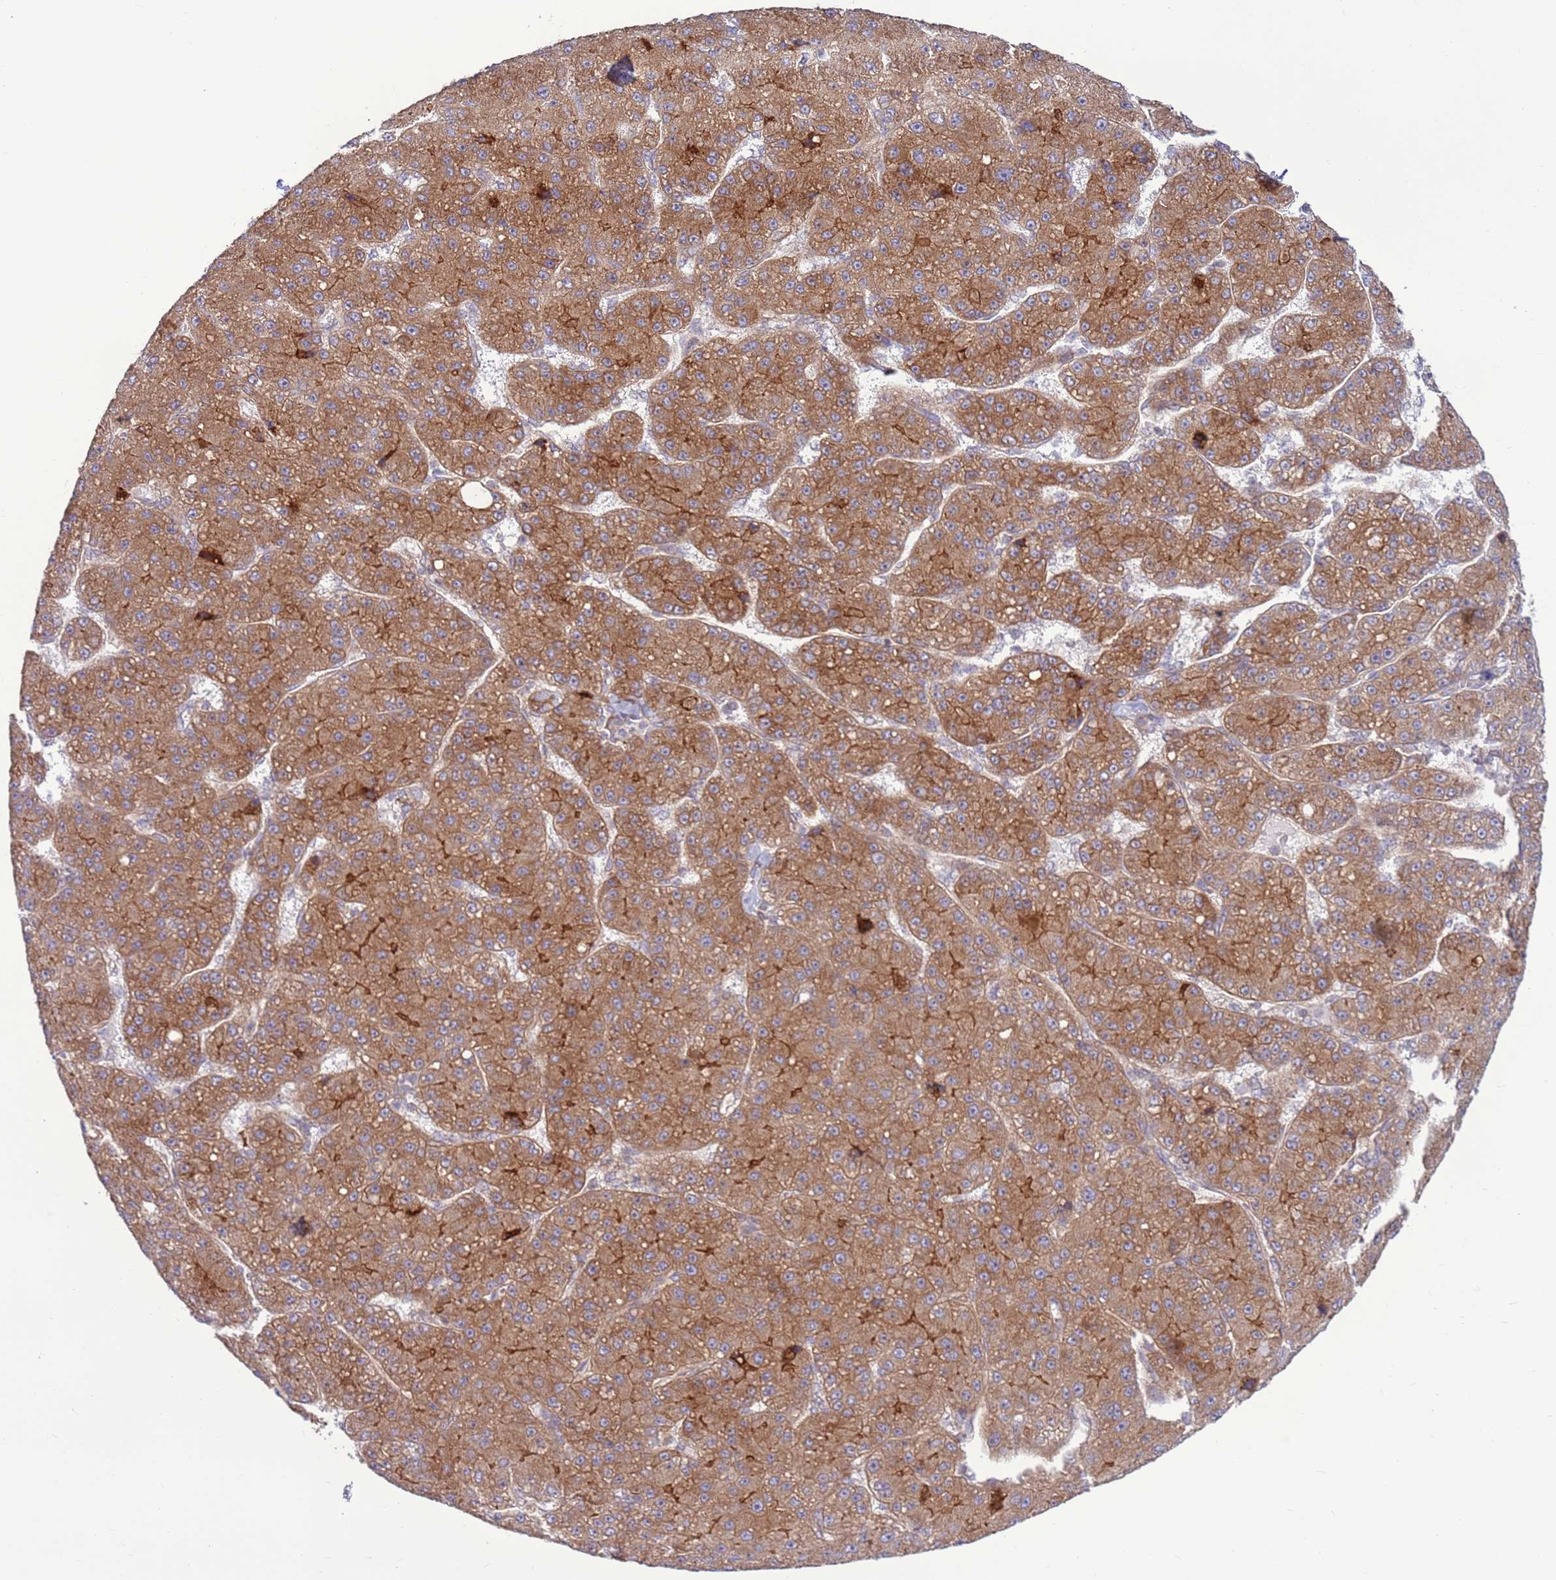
{"staining": {"intensity": "moderate", "quantity": ">75%", "location": "cytoplasmic/membranous"}, "tissue": "liver cancer", "cell_type": "Tumor cells", "image_type": "cancer", "snomed": [{"axis": "morphology", "description": "Carcinoma, Hepatocellular, NOS"}, {"axis": "topography", "description": "Liver"}], "caption": "A brown stain labels moderate cytoplasmic/membranous positivity of a protein in human hepatocellular carcinoma (liver) tumor cells. The staining is performed using DAB brown chromogen to label protein expression. The nuclei are counter-stained blue using hematoxylin.", "gene": "DDX19B", "patient": {"sex": "male", "age": 67}}